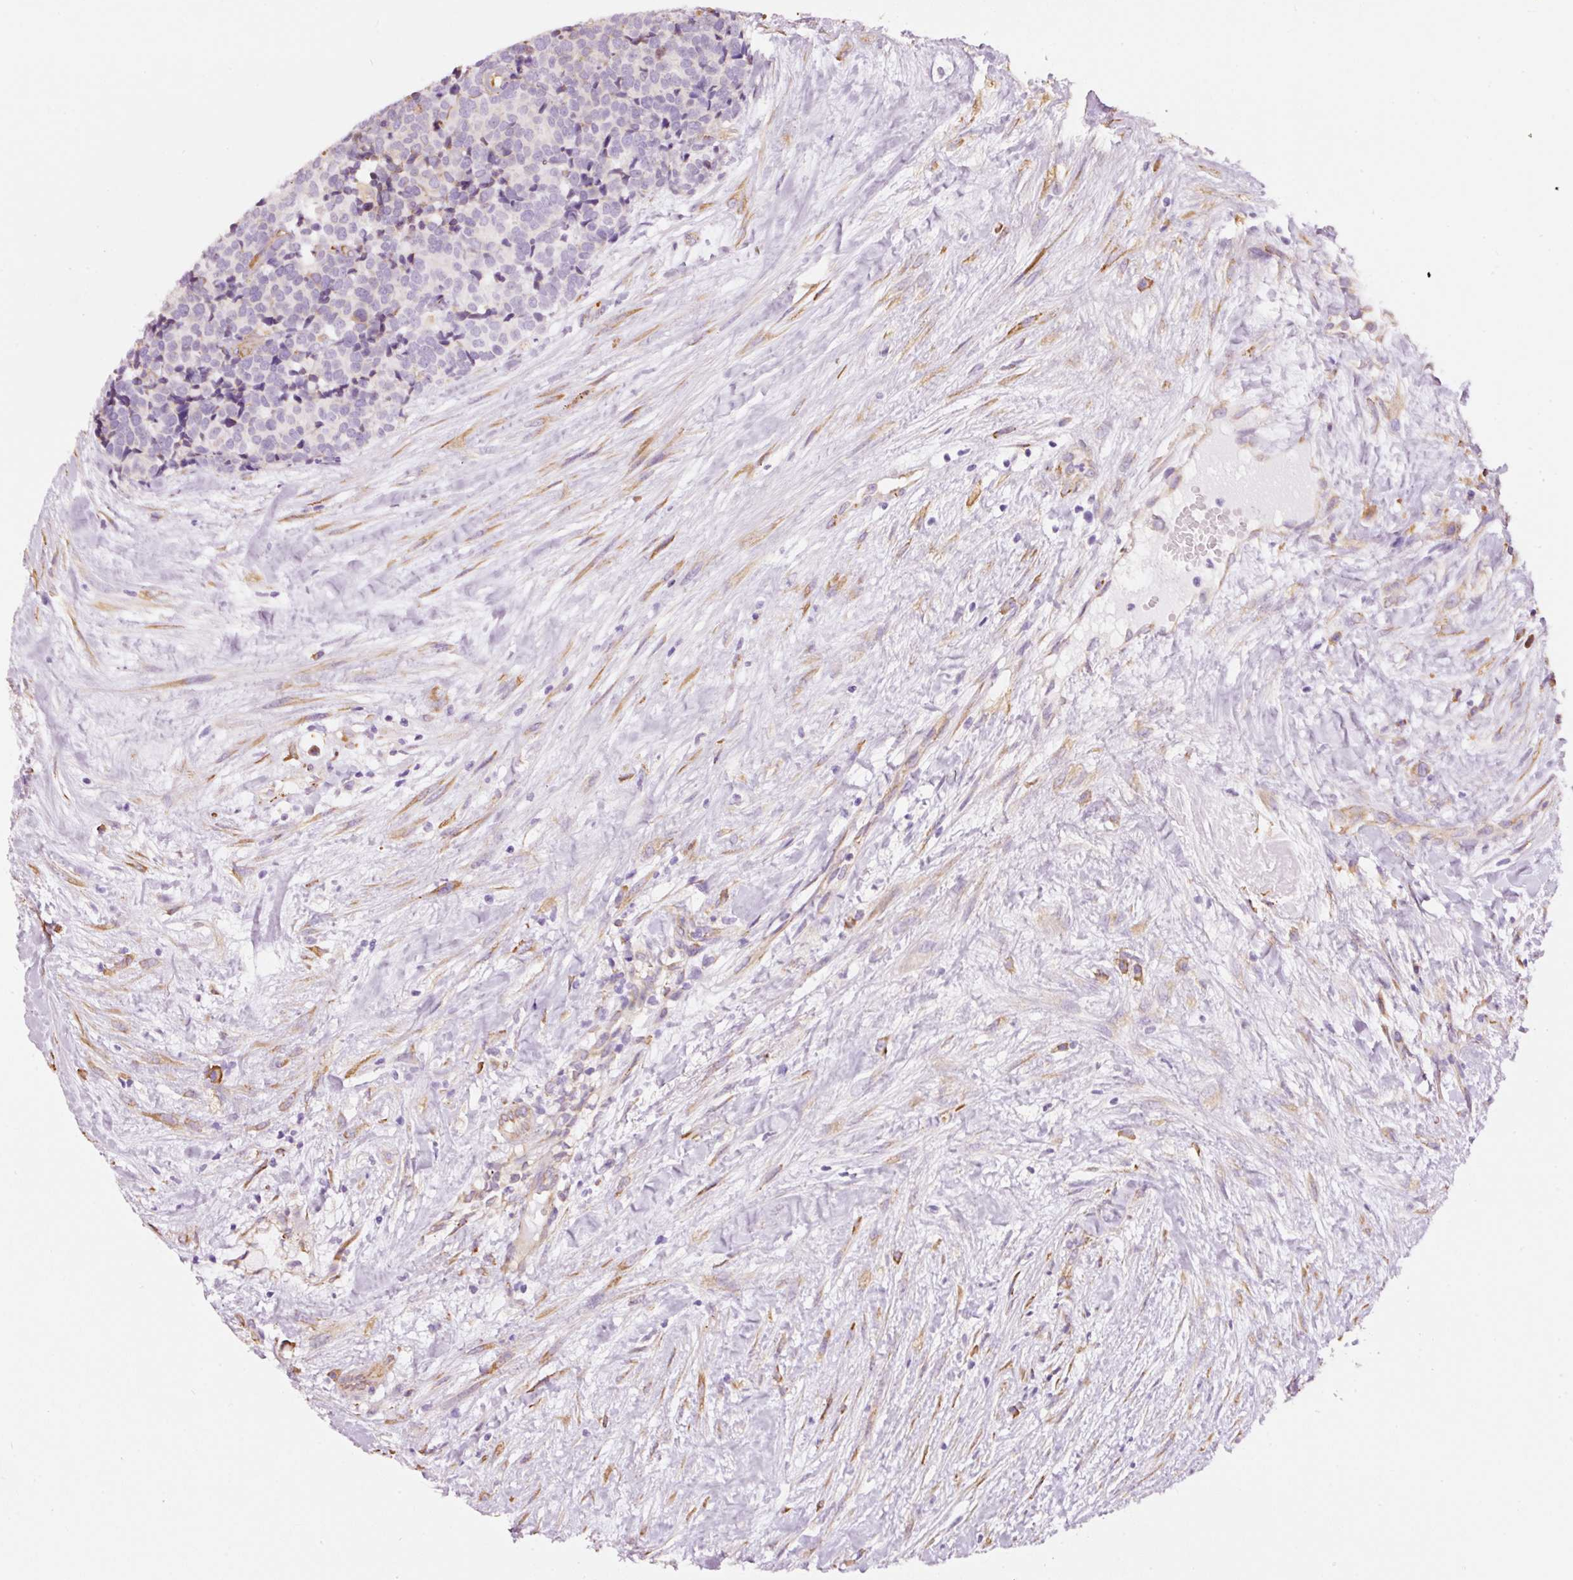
{"staining": {"intensity": "negative", "quantity": "none", "location": "none"}, "tissue": "carcinoid", "cell_type": "Tumor cells", "image_type": "cancer", "snomed": [{"axis": "morphology", "description": "Carcinoid, malignant, NOS"}, {"axis": "topography", "description": "Skin"}], "caption": "Immunohistochemistry micrograph of neoplastic tissue: carcinoid (malignant) stained with DAB exhibits no significant protein expression in tumor cells. Nuclei are stained in blue.", "gene": "GCG", "patient": {"sex": "female", "age": 79}}